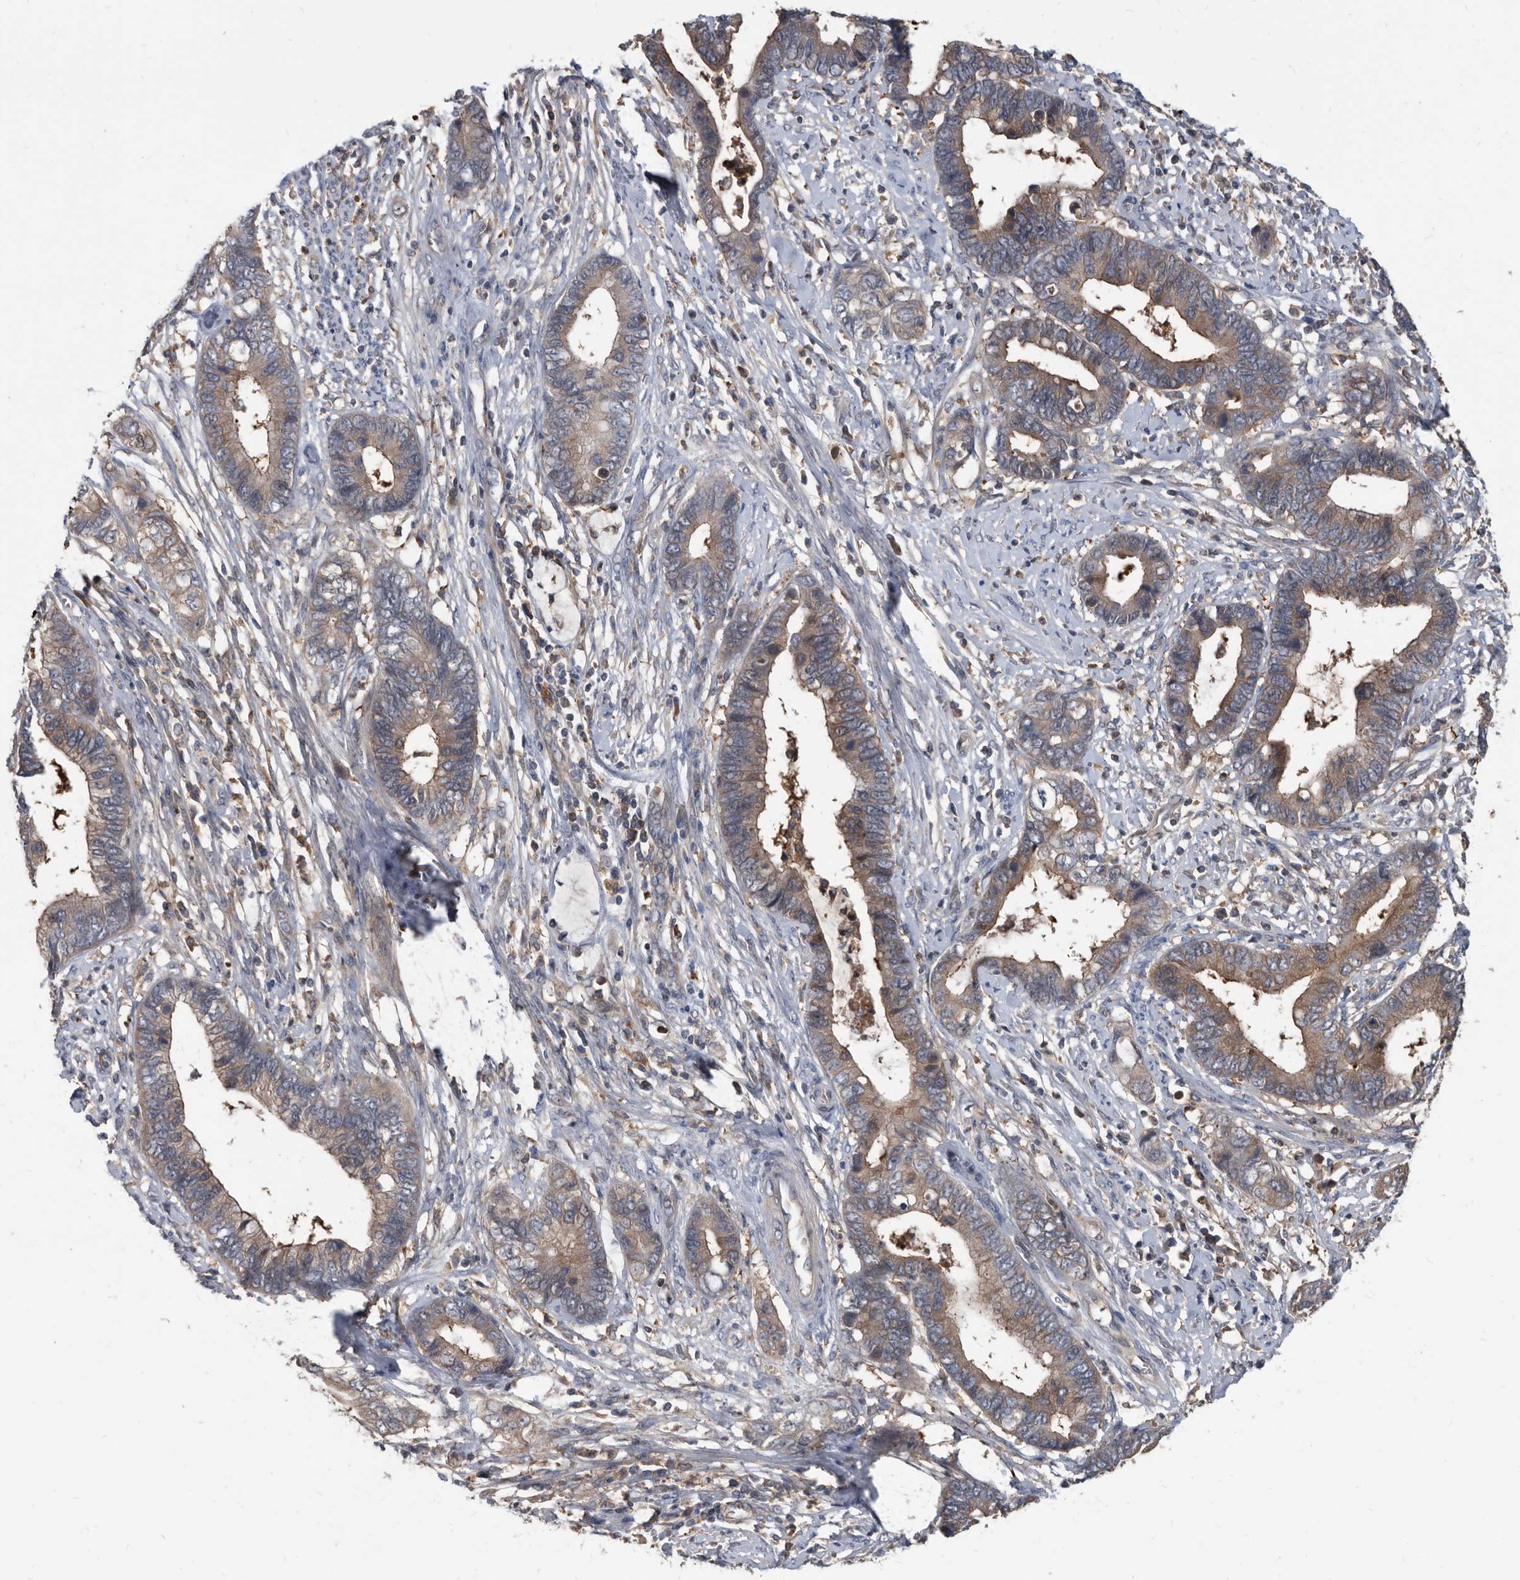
{"staining": {"intensity": "weak", "quantity": ">75%", "location": "cytoplasmic/membranous"}, "tissue": "cervical cancer", "cell_type": "Tumor cells", "image_type": "cancer", "snomed": [{"axis": "morphology", "description": "Adenocarcinoma, NOS"}, {"axis": "topography", "description": "Cervix"}], "caption": "IHC staining of cervical adenocarcinoma, which exhibits low levels of weak cytoplasmic/membranous expression in about >75% of tumor cells indicating weak cytoplasmic/membranous protein expression. The staining was performed using DAB (brown) for protein detection and nuclei were counterstained in hematoxylin (blue).", "gene": "APEH", "patient": {"sex": "female", "age": 44}}